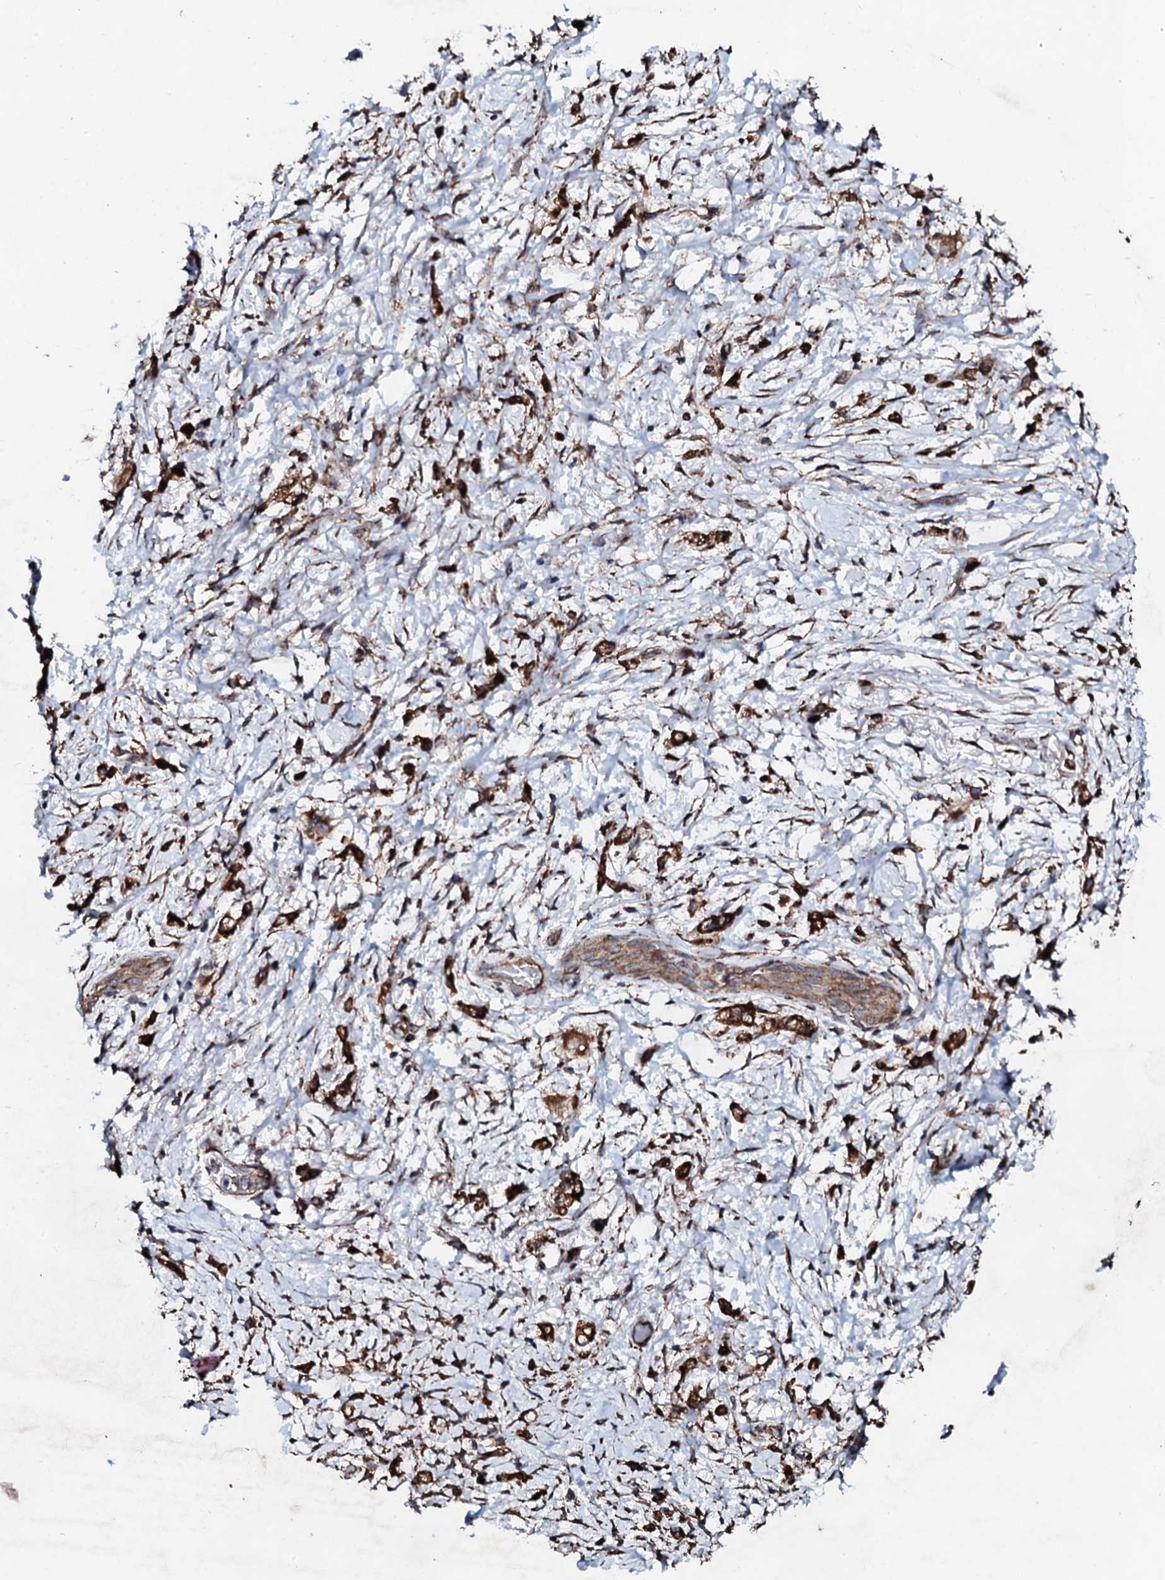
{"staining": {"intensity": "strong", "quantity": ">75%", "location": "cytoplasmic/membranous"}, "tissue": "stomach cancer", "cell_type": "Tumor cells", "image_type": "cancer", "snomed": [{"axis": "morphology", "description": "Adenocarcinoma, NOS"}, {"axis": "topography", "description": "Stomach"}], "caption": "Protein expression analysis of adenocarcinoma (stomach) demonstrates strong cytoplasmic/membranous expression in about >75% of tumor cells.", "gene": "CKAP5", "patient": {"sex": "female", "age": 60}}